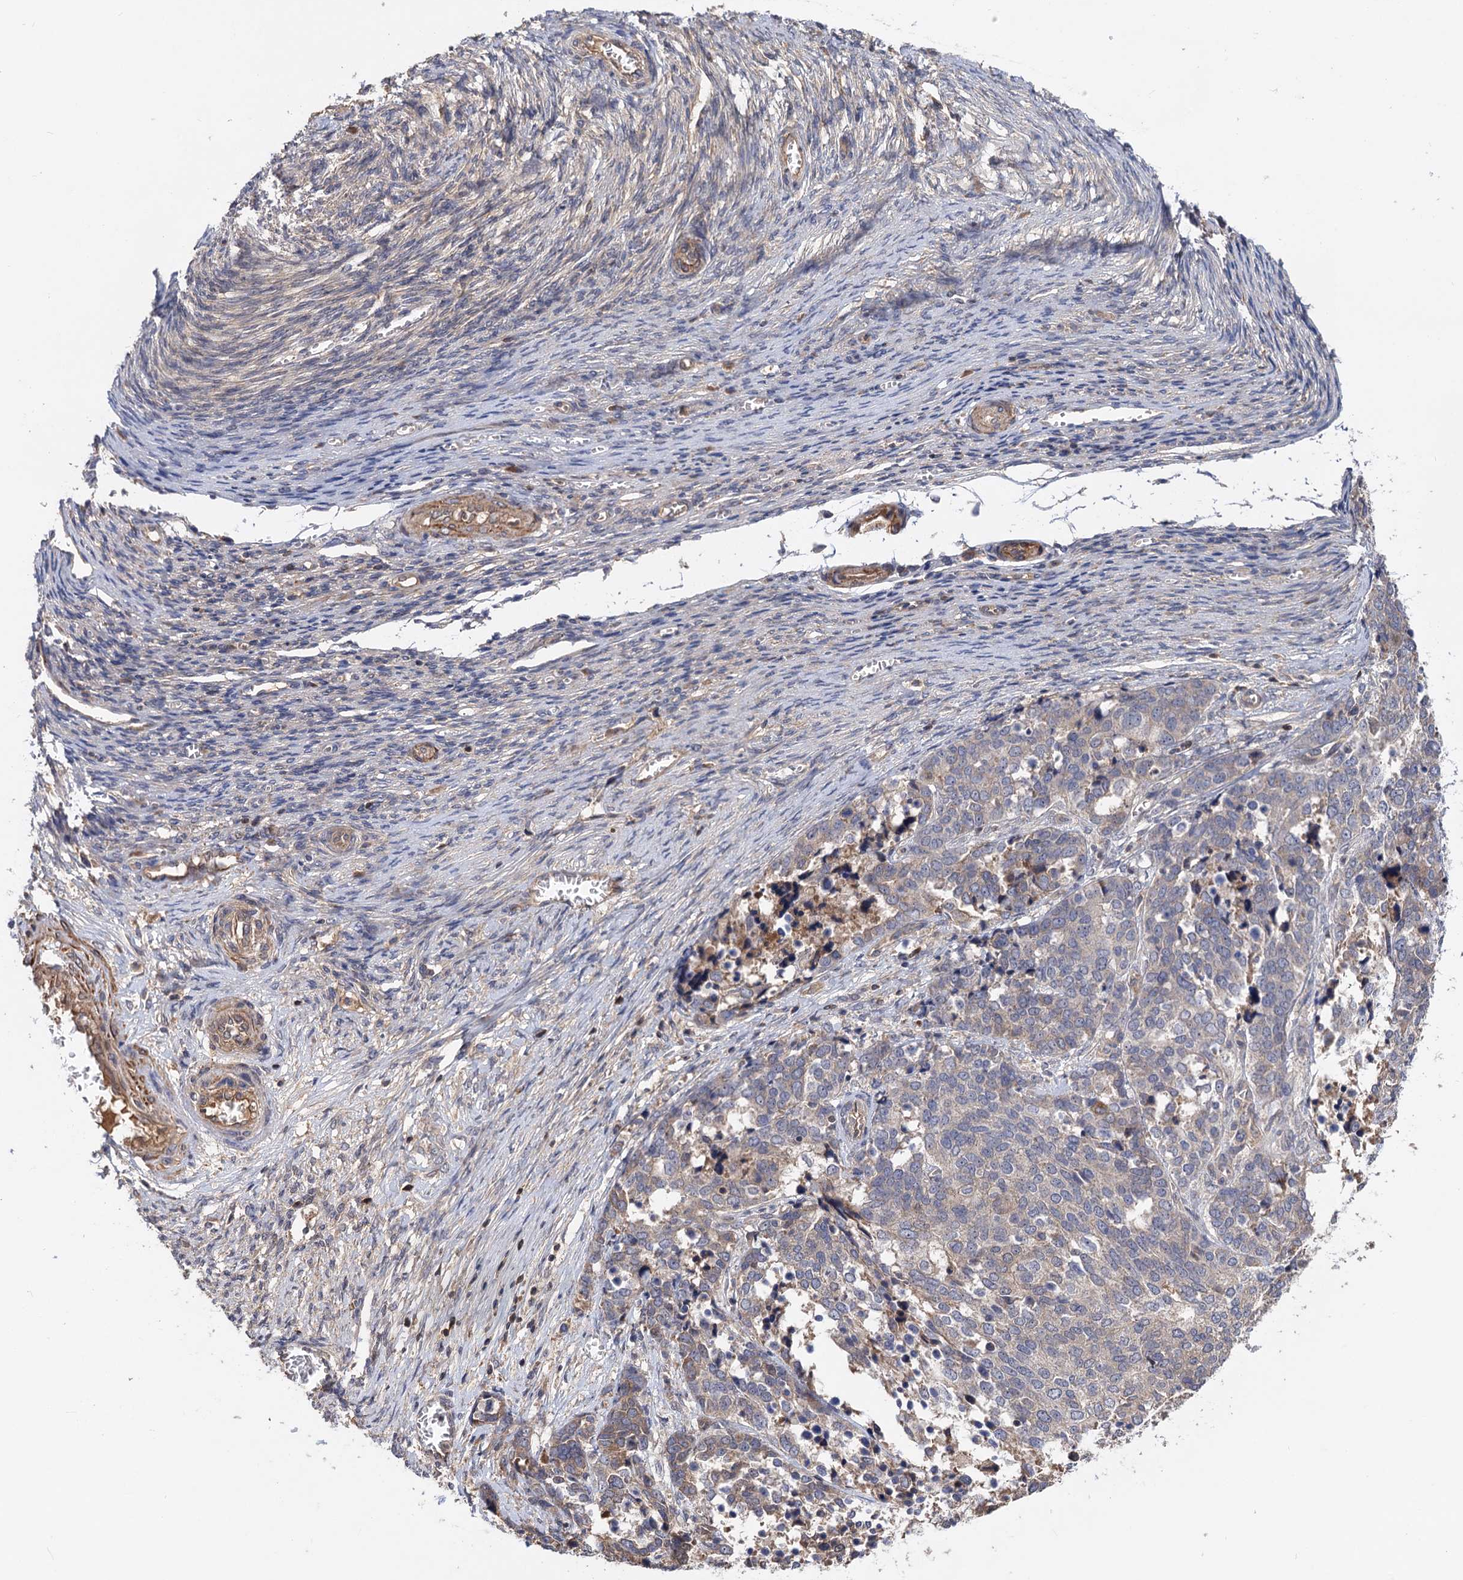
{"staining": {"intensity": "weak", "quantity": "<25%", "location": "cytoplasmic/membranous"}, "tissue": "ovarian cancer", "cell_type": "Tumor cells", "image_type": "cancer", "snomed": [{"axis": "morphology", "description": "Cystadenocarcinoma, serous, NOS"}, {"axis": "topography", "description": "Ovary"}], "caption": "The micrograph displays no significant staining in tumor cells of ovarian serous cystadenocarcinoma.", "gene": "DGKA", "patient": {"sex": "female", "age": 44}}